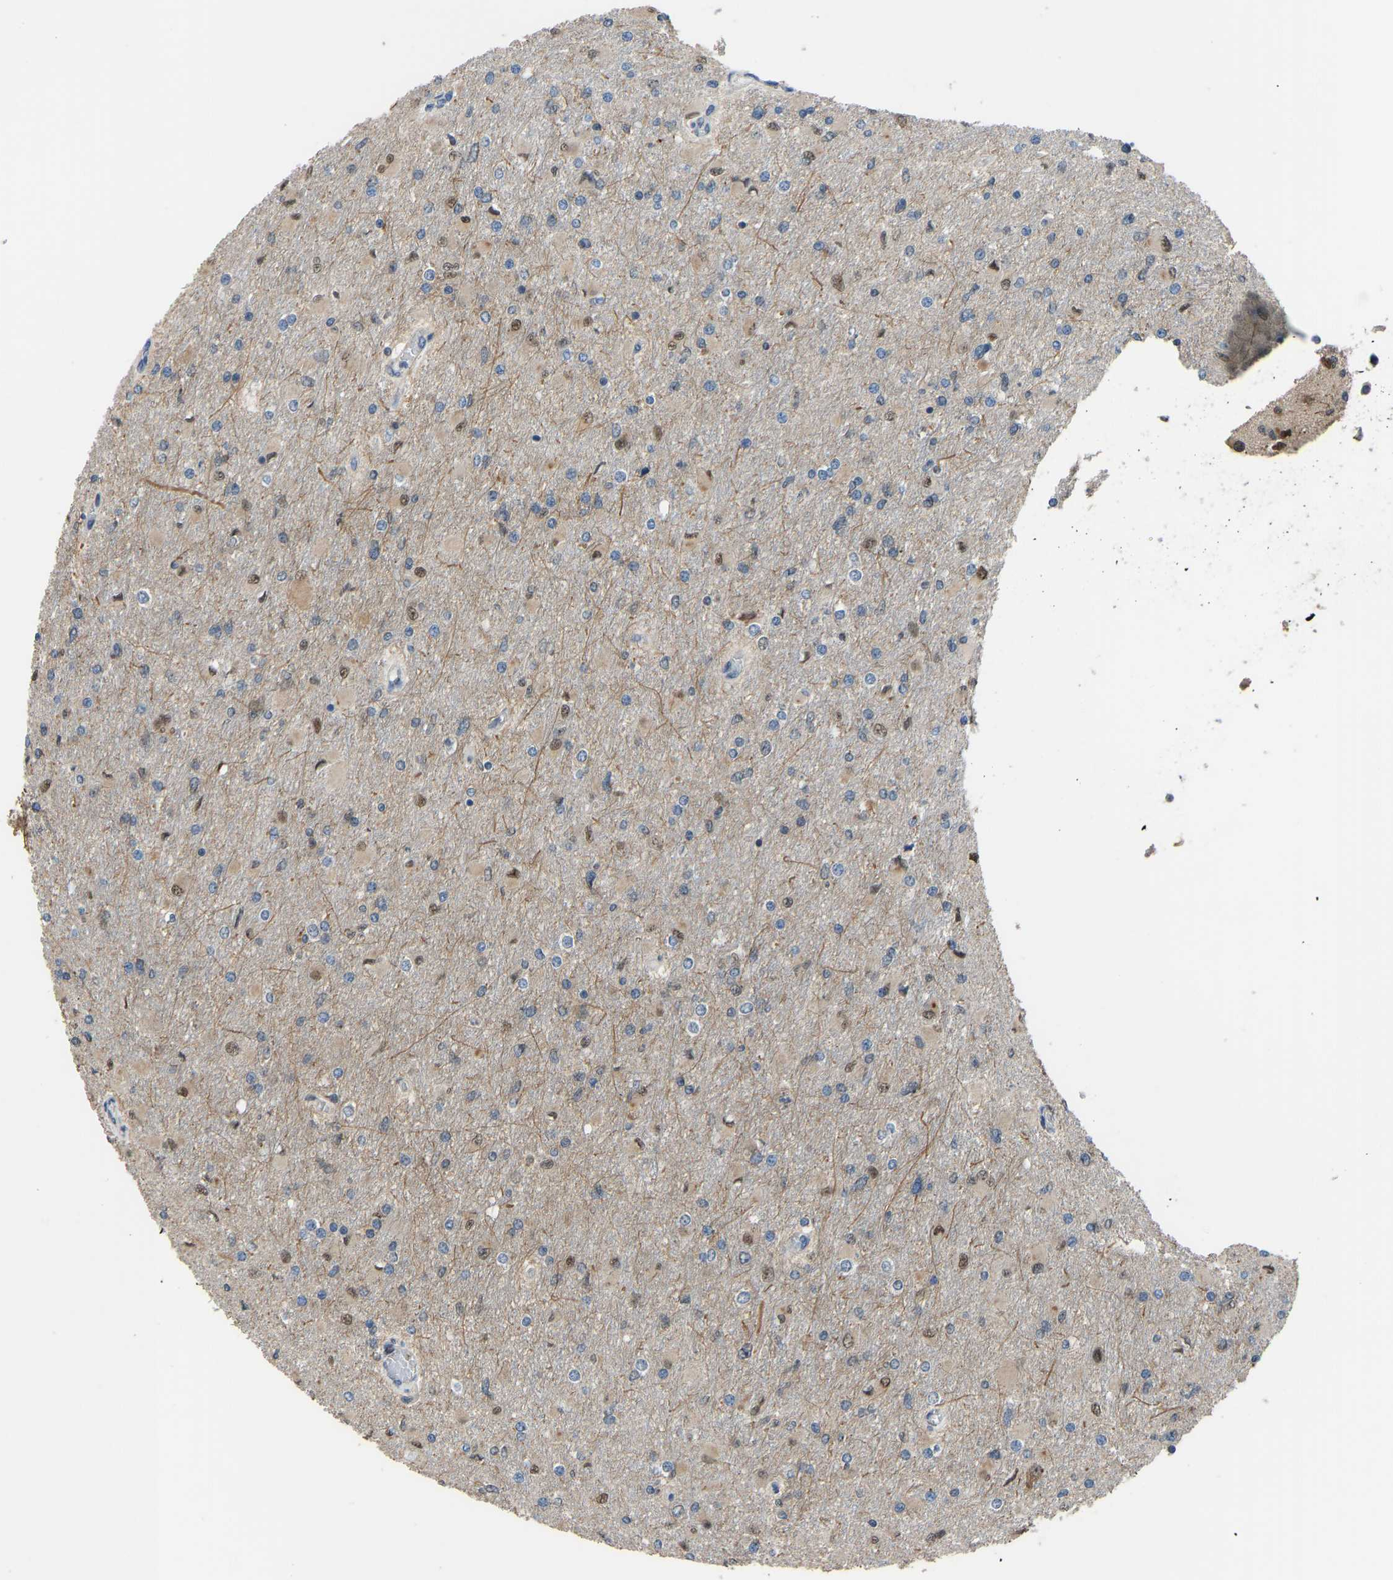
{"staining": {"intensity": "weak", "quantity": "<25%", "location": "nuclear"}, "tissue": "glioma", "cell_type": "Tumor cells", "image_type": "cancer", "snomed": [{"axis": "morphology", "description": "Glioma, malignant, High grade"}, {"axis": "topography", "description": "Cerebral cortex"}], "caption": "Immunohistochemical staining of human high-grade glioma (malignant) exhibits no significant staining in tumor cells.", "gene": "KPNA6", "patient": {"sex": "female", "age": 36}}